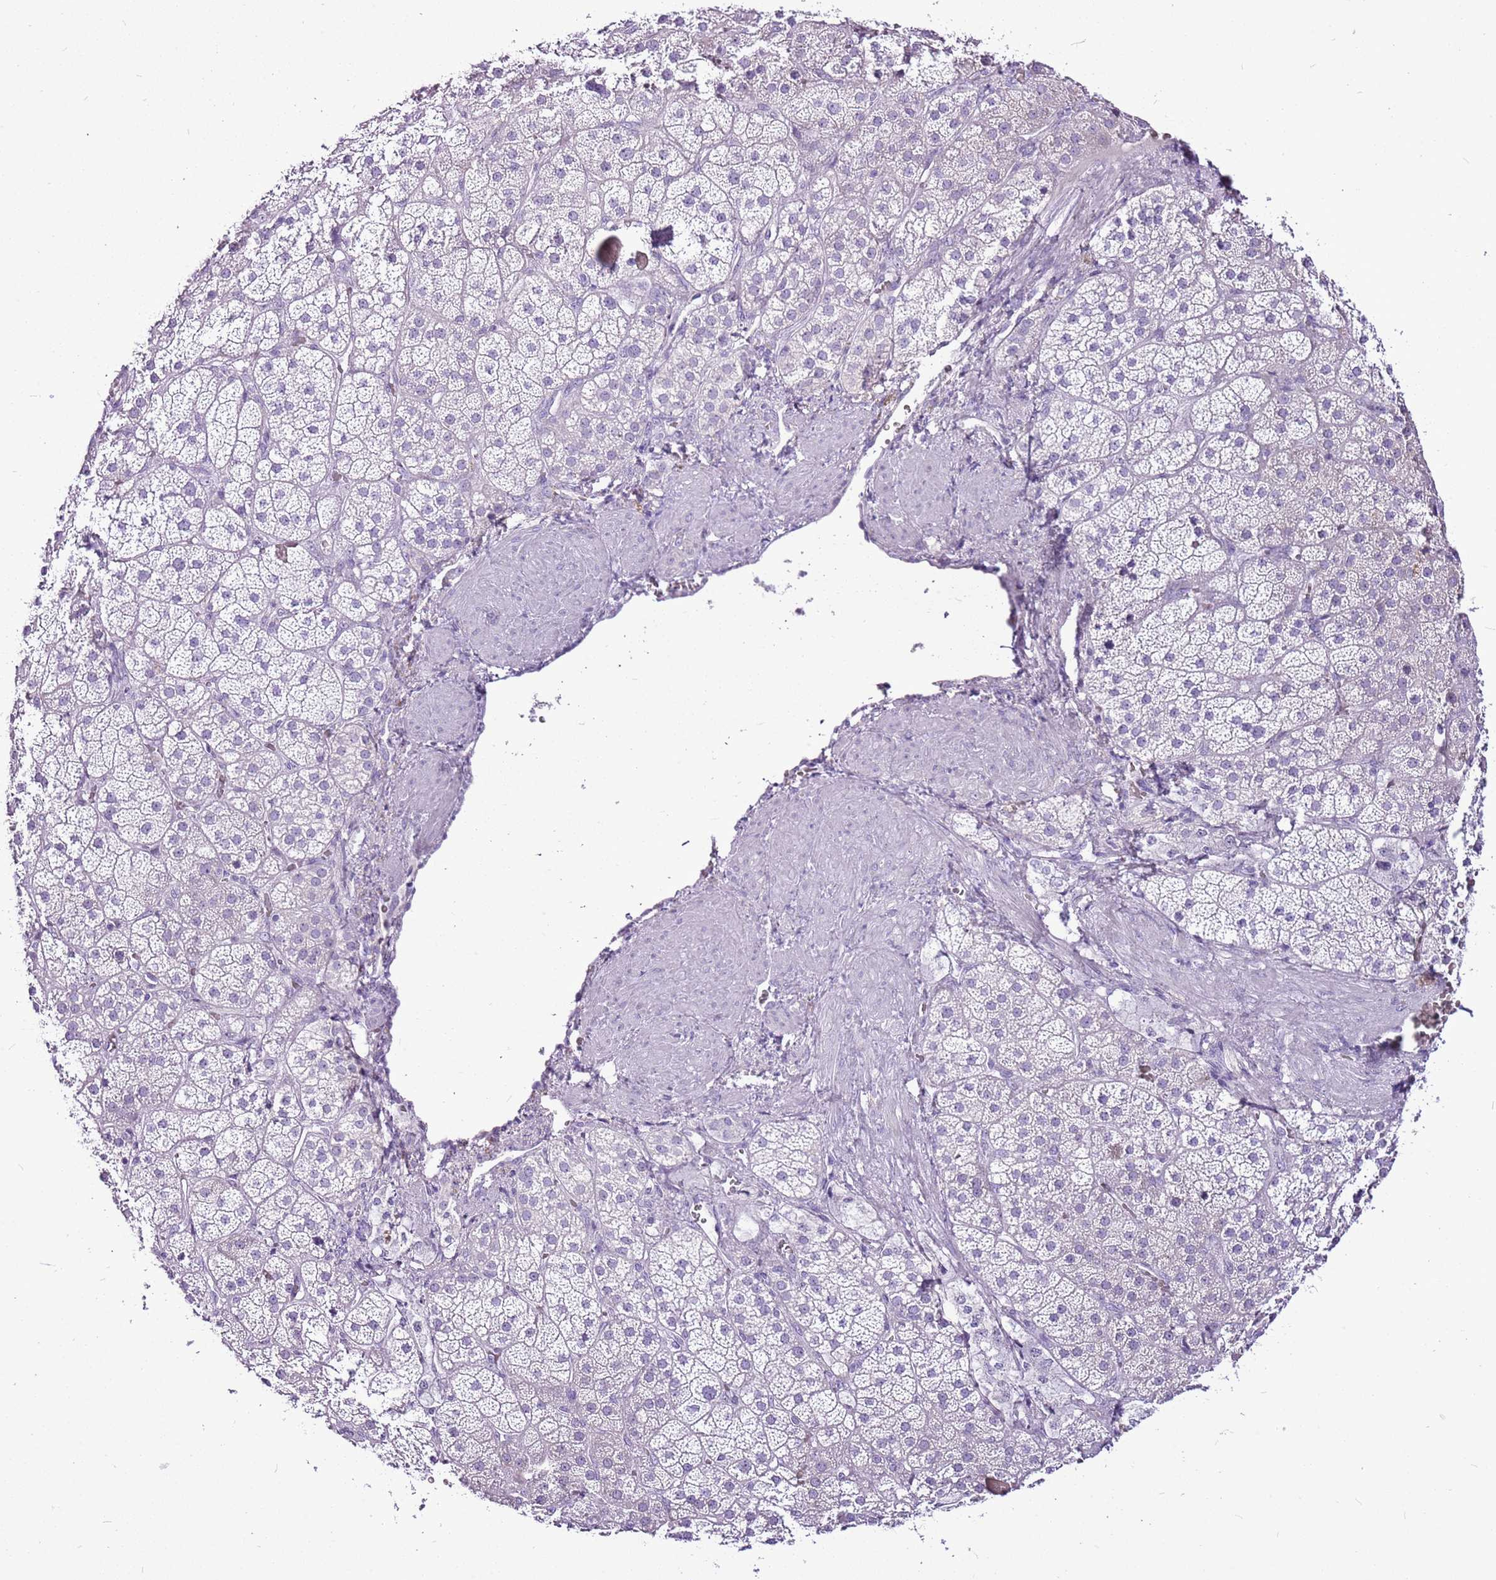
{"staining": {"intensity": "negative", "quantity": "none", "location": "none"}, "tissue": "adrenal gland", "cell_type": "Glandular cells", "image_type": "normal", "snomed": [{"axis": "morphology", "description": "Normal tissue, NOS"}, {"axis": "topography", "description": "Adrenal gland"}], "caption": "There is no significant expression in glandular cells of adrenal gland. (Immunohistochemistry, brightfield microscopy, high magnification).", "gene": "CNFN", "patient": {"sex": "male", "age": 57}}